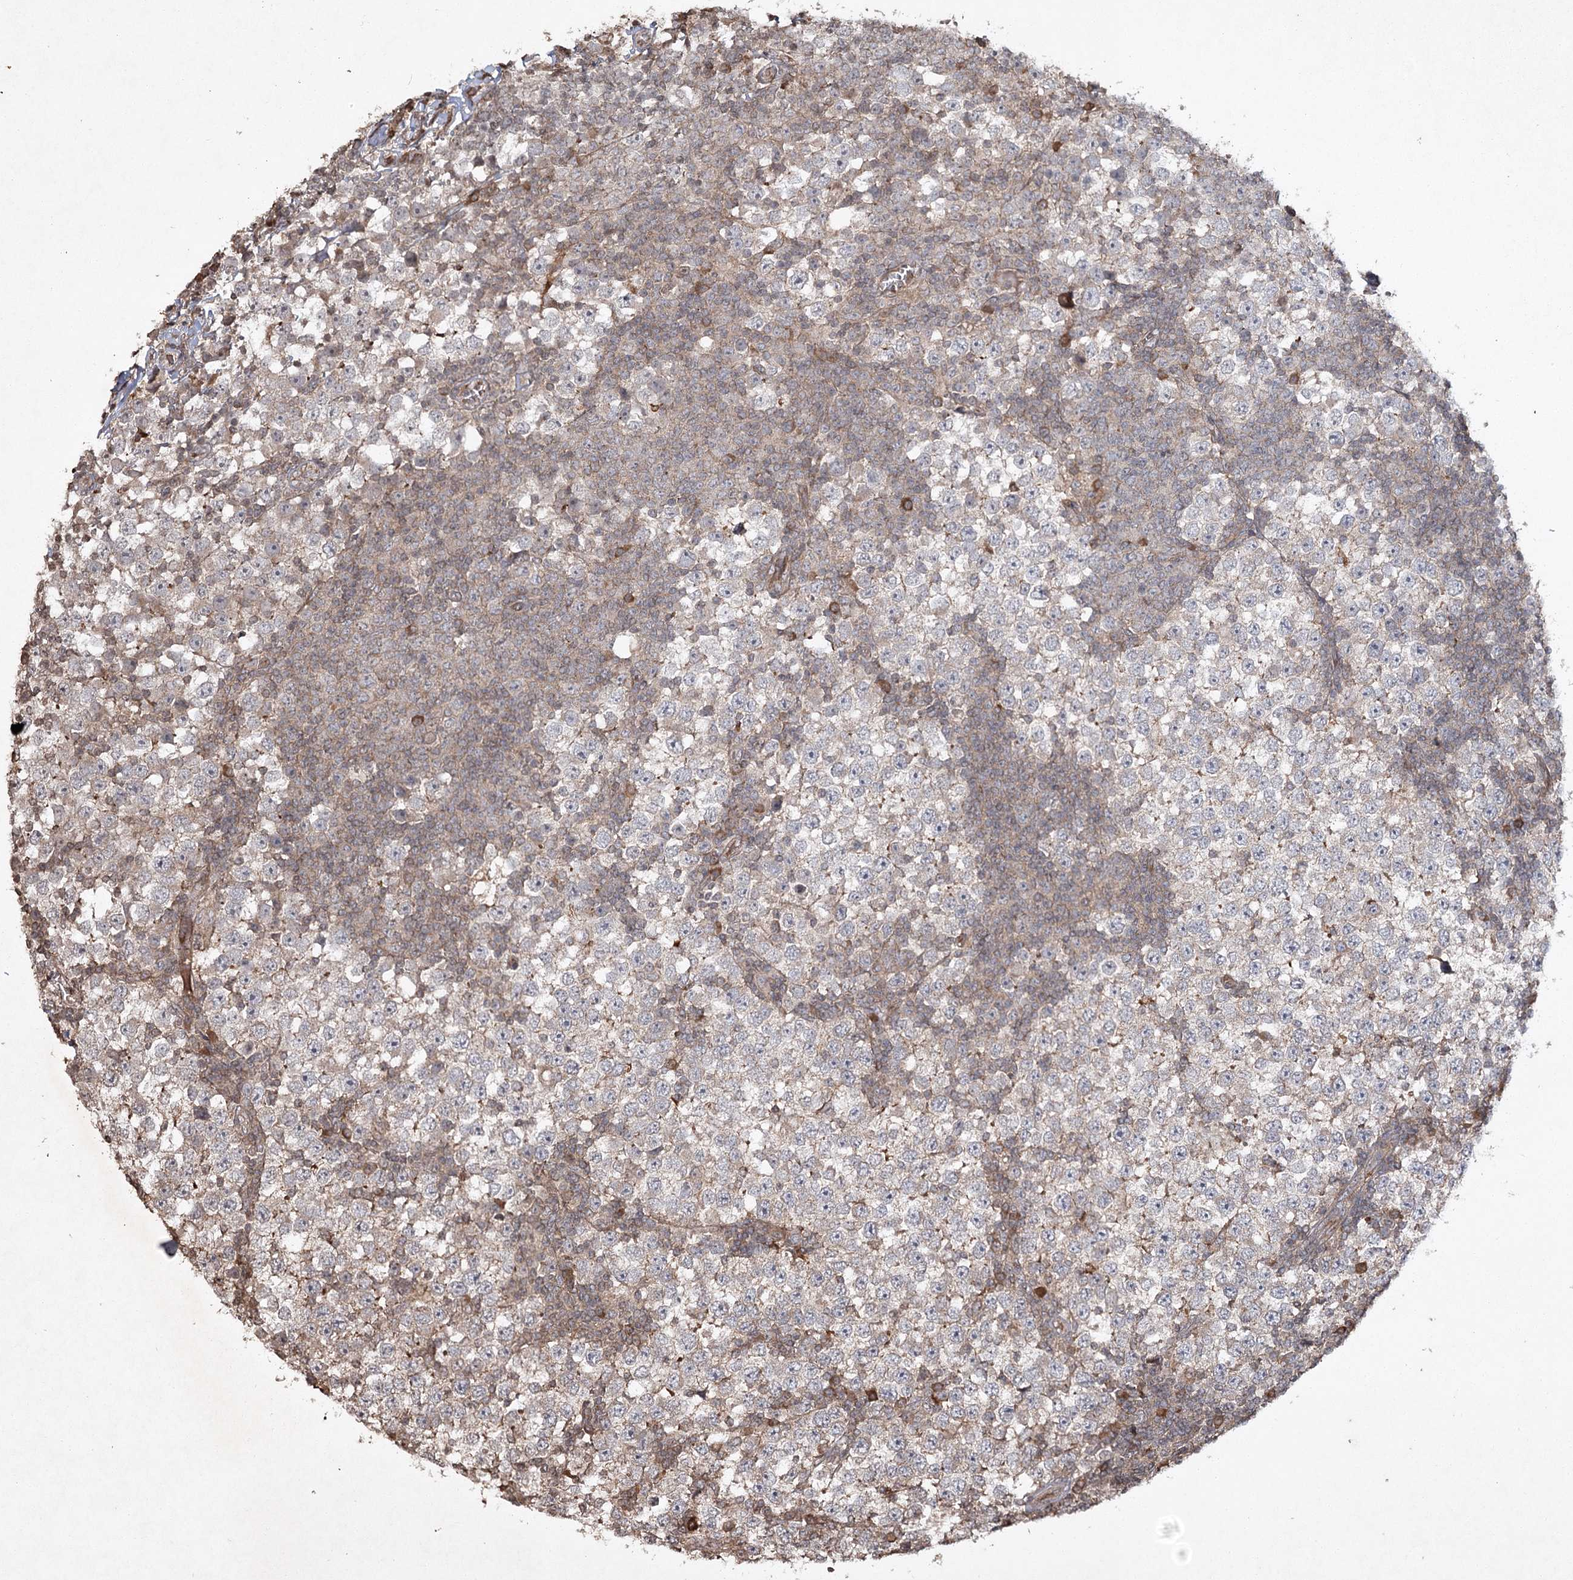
{"staining": {"intensity": "negative", "quantity": "none", "location": "none"}, "tissue": "testis cancer", "cell_type": "Tumor cells", "image_type": "cancer", "snomed": [{"axis": "morphology", "description": "Seminoma, NOS"}, {"axis": "topography", "description": "Testis"}], "caption": "A high-resolution image shows IHC staining of testis cancer (seminoma), which exhibits no significant positivity in tumor cells.", "gene": "CYP2B6", "patient": {"sex": "male", "age": 65}}